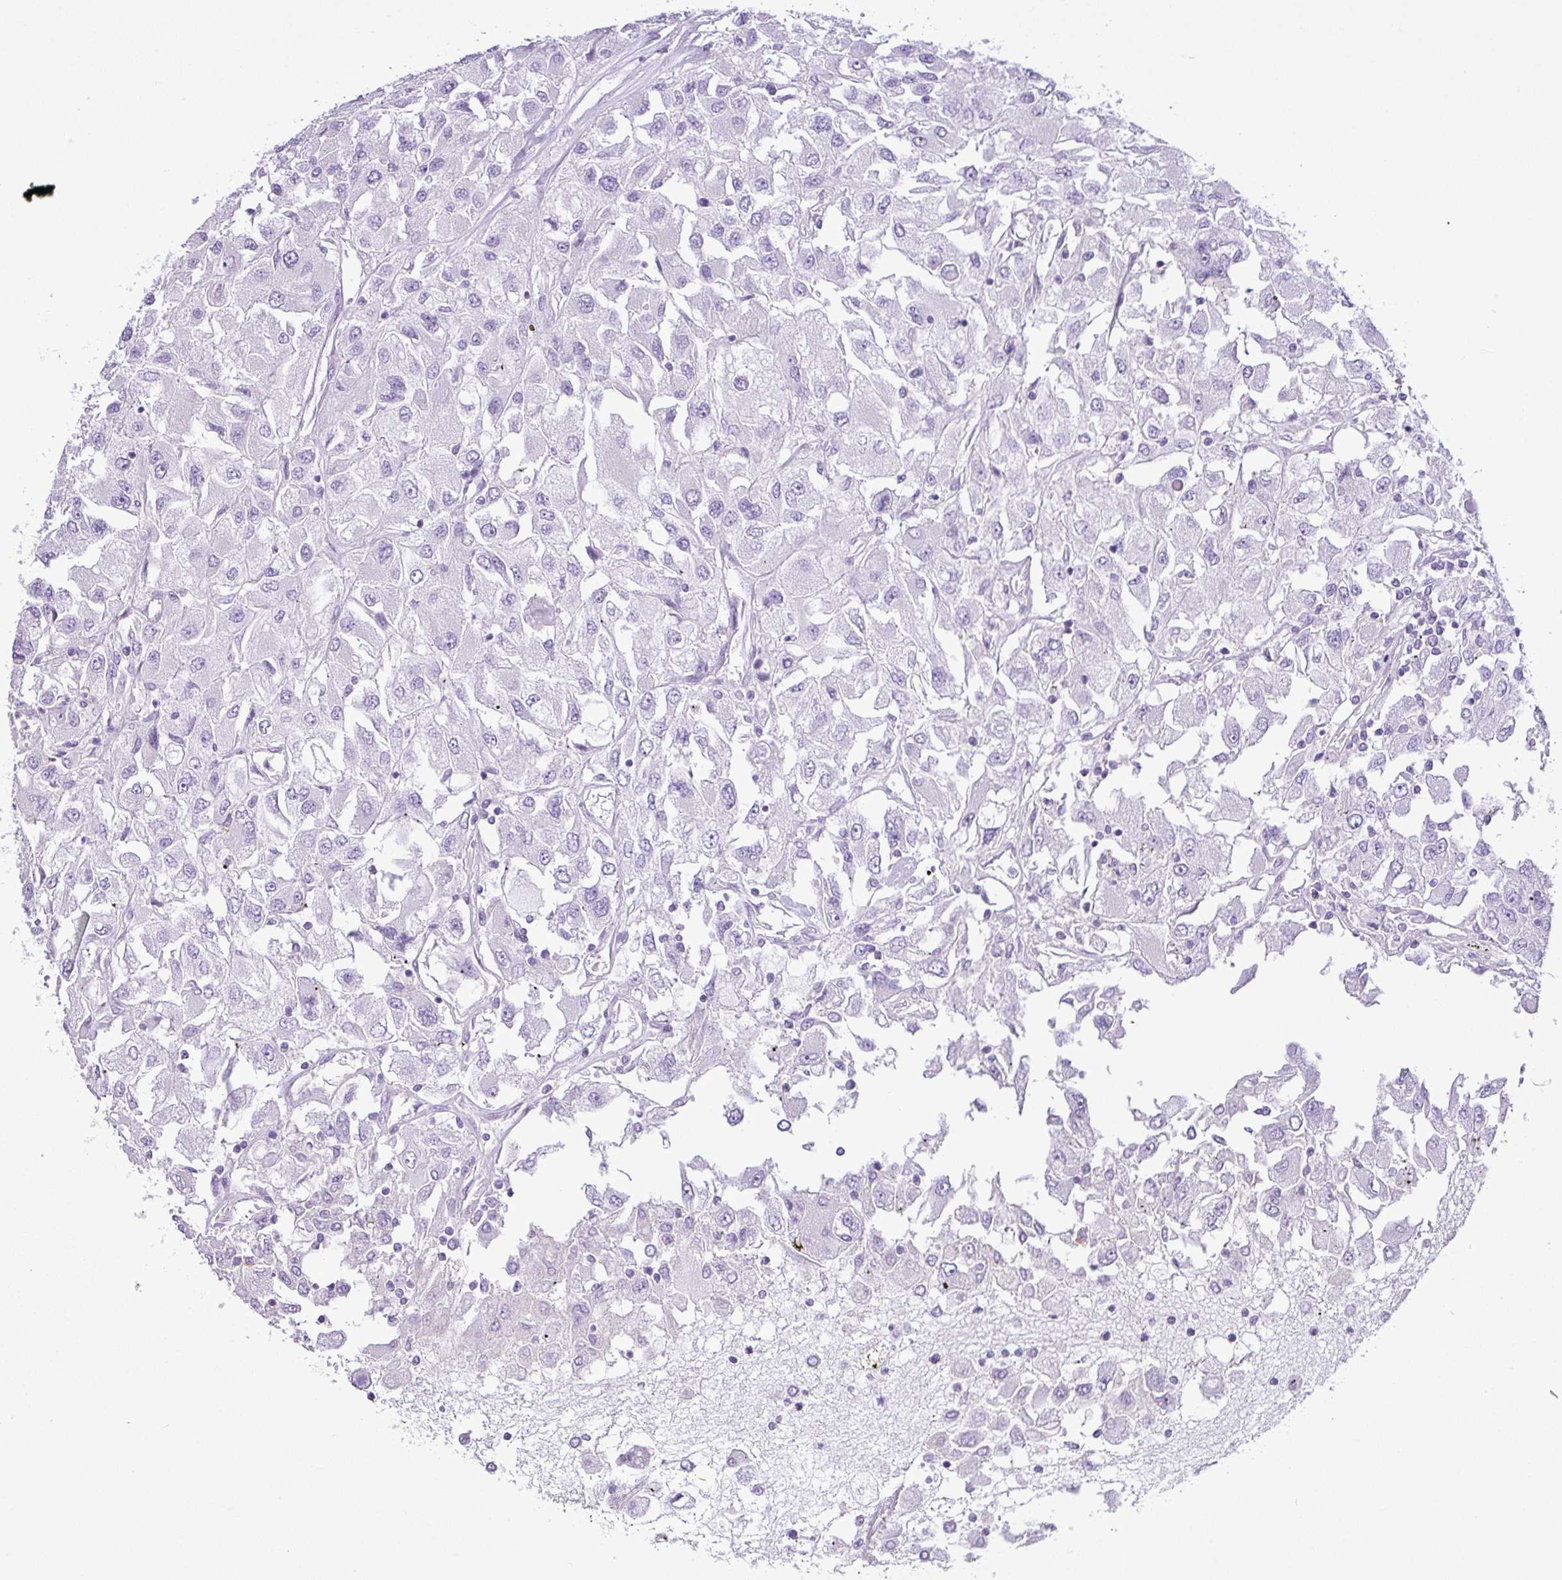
{"staining": {"intensity": "negative", "quantity": "none", "location": "none"}, "tissue": "renal cancer", "cell_type": "Tumor cells", "image_type": "cancer", "snomed": [{"axis": "morphology", "description": "Adenocarcinoma, NOS"}, {"axis": "topography", "description": "Kidney"}], "caption": "Tumor cells show no significant protein positivity in adenocarcinoma (renal).", "gene": "ZNF334", "patient": {"sex": "female", "age": 52}}